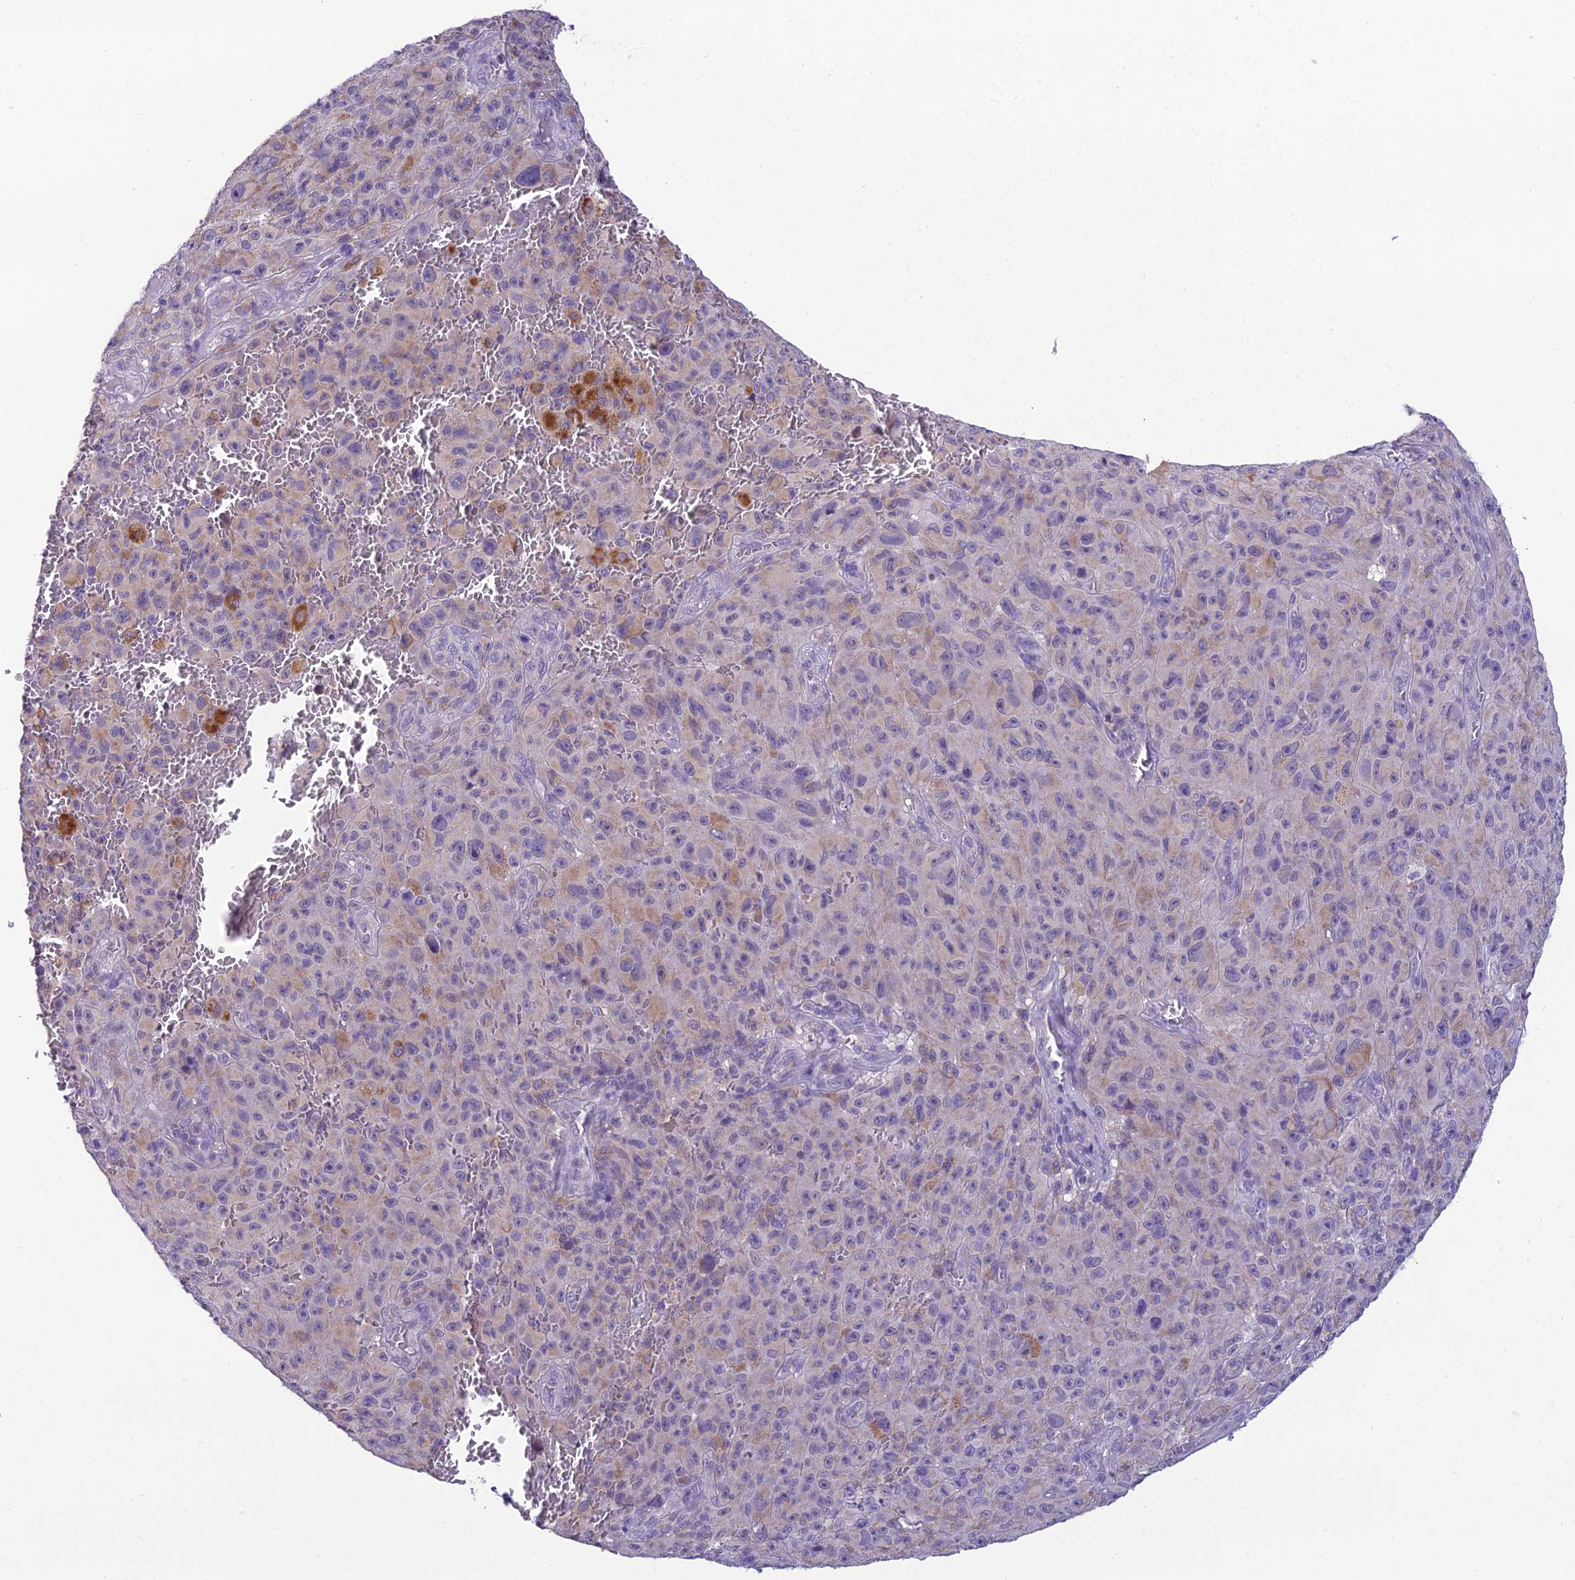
{"staining": {"intensity": "weak", "quantity": "25%-75%", "location": "cytoplasmic/membranous"}, "tissue": "melanoma", "cell_type": "Tumor cells", "image_type": "cancer", "snomed": [{"axis": "morphology", "description": "Malignant melanoma, NOS"}, {"axis": "topography", "description": "Skin"}], "caption": "Immunohistochemistry (IHC) histopathology image of malignant melanoma stained for a protein (brown), which exhibits low levels of weak cytoplasmic/membranous staining in approximately 25%-75% of tumor cells.", "gene": "MIIP", "patient": {"sex": "female", "age": 82}}